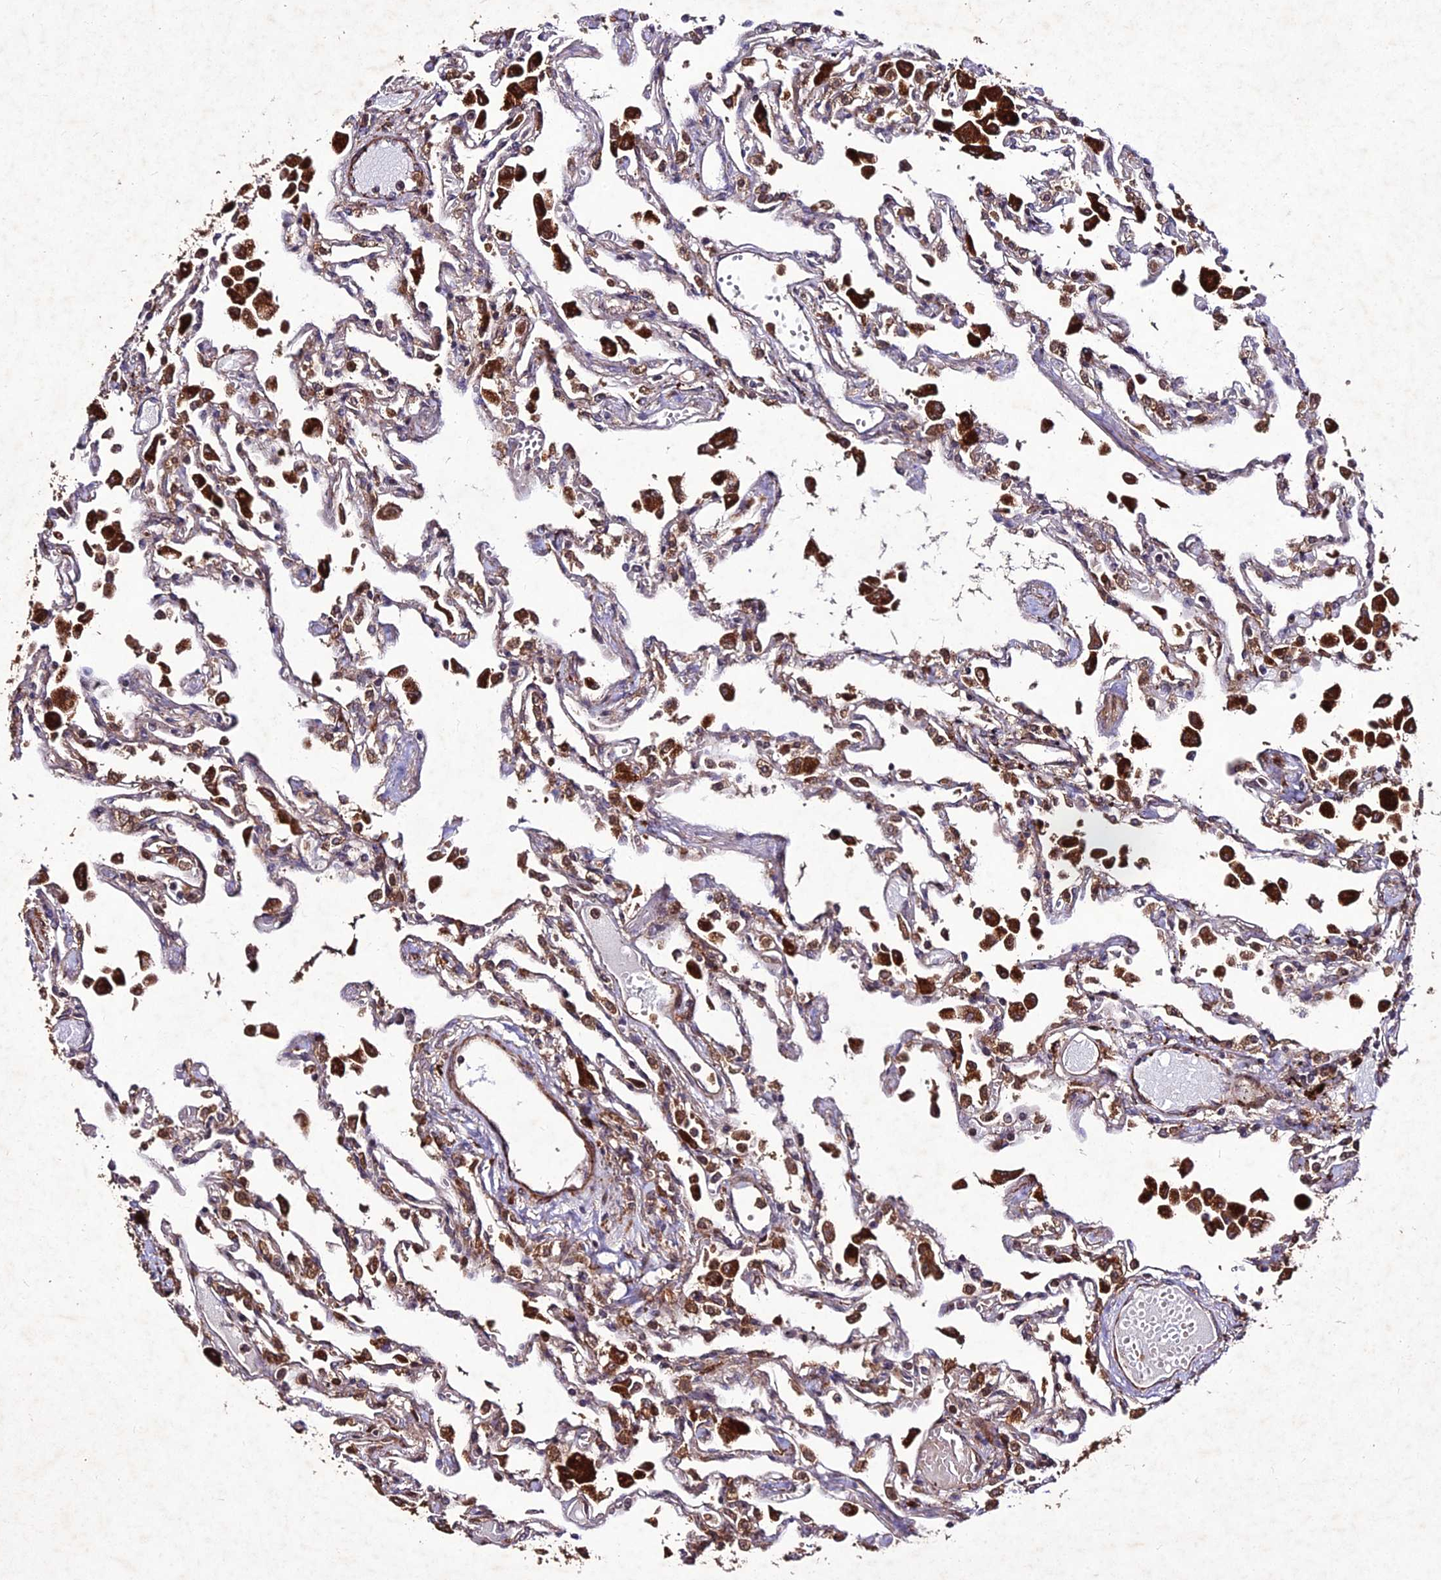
{"staining": {"intensity": "moderate", "quantity": "25%-75%", "location": "cytoplasmic/membranous"}, "tissue": "lung", "cell_type": "Alveolar cells", "image_type": "normal", "snomed": [{"axis": "morphology", "description": "Normal tissue, NOS"}, {"axis": "topography", "description": "Bronchus"}, {"axis": "topography", "description": "Lung"}], "caption": "Benign lung was stained to show a protein in brown. There is medium levels of moderate cytoplasmic/membranous positivity in approximately 25%-75% of alveolar cells. The protein is stained brown, and the nuclei are stained in blue (DAB (3,3'-diaminobenzidine) IHC with brightfield microscopy, high magnification).", "gene": "ZNF766", "patient": {"sex": "female", "age": 49}}